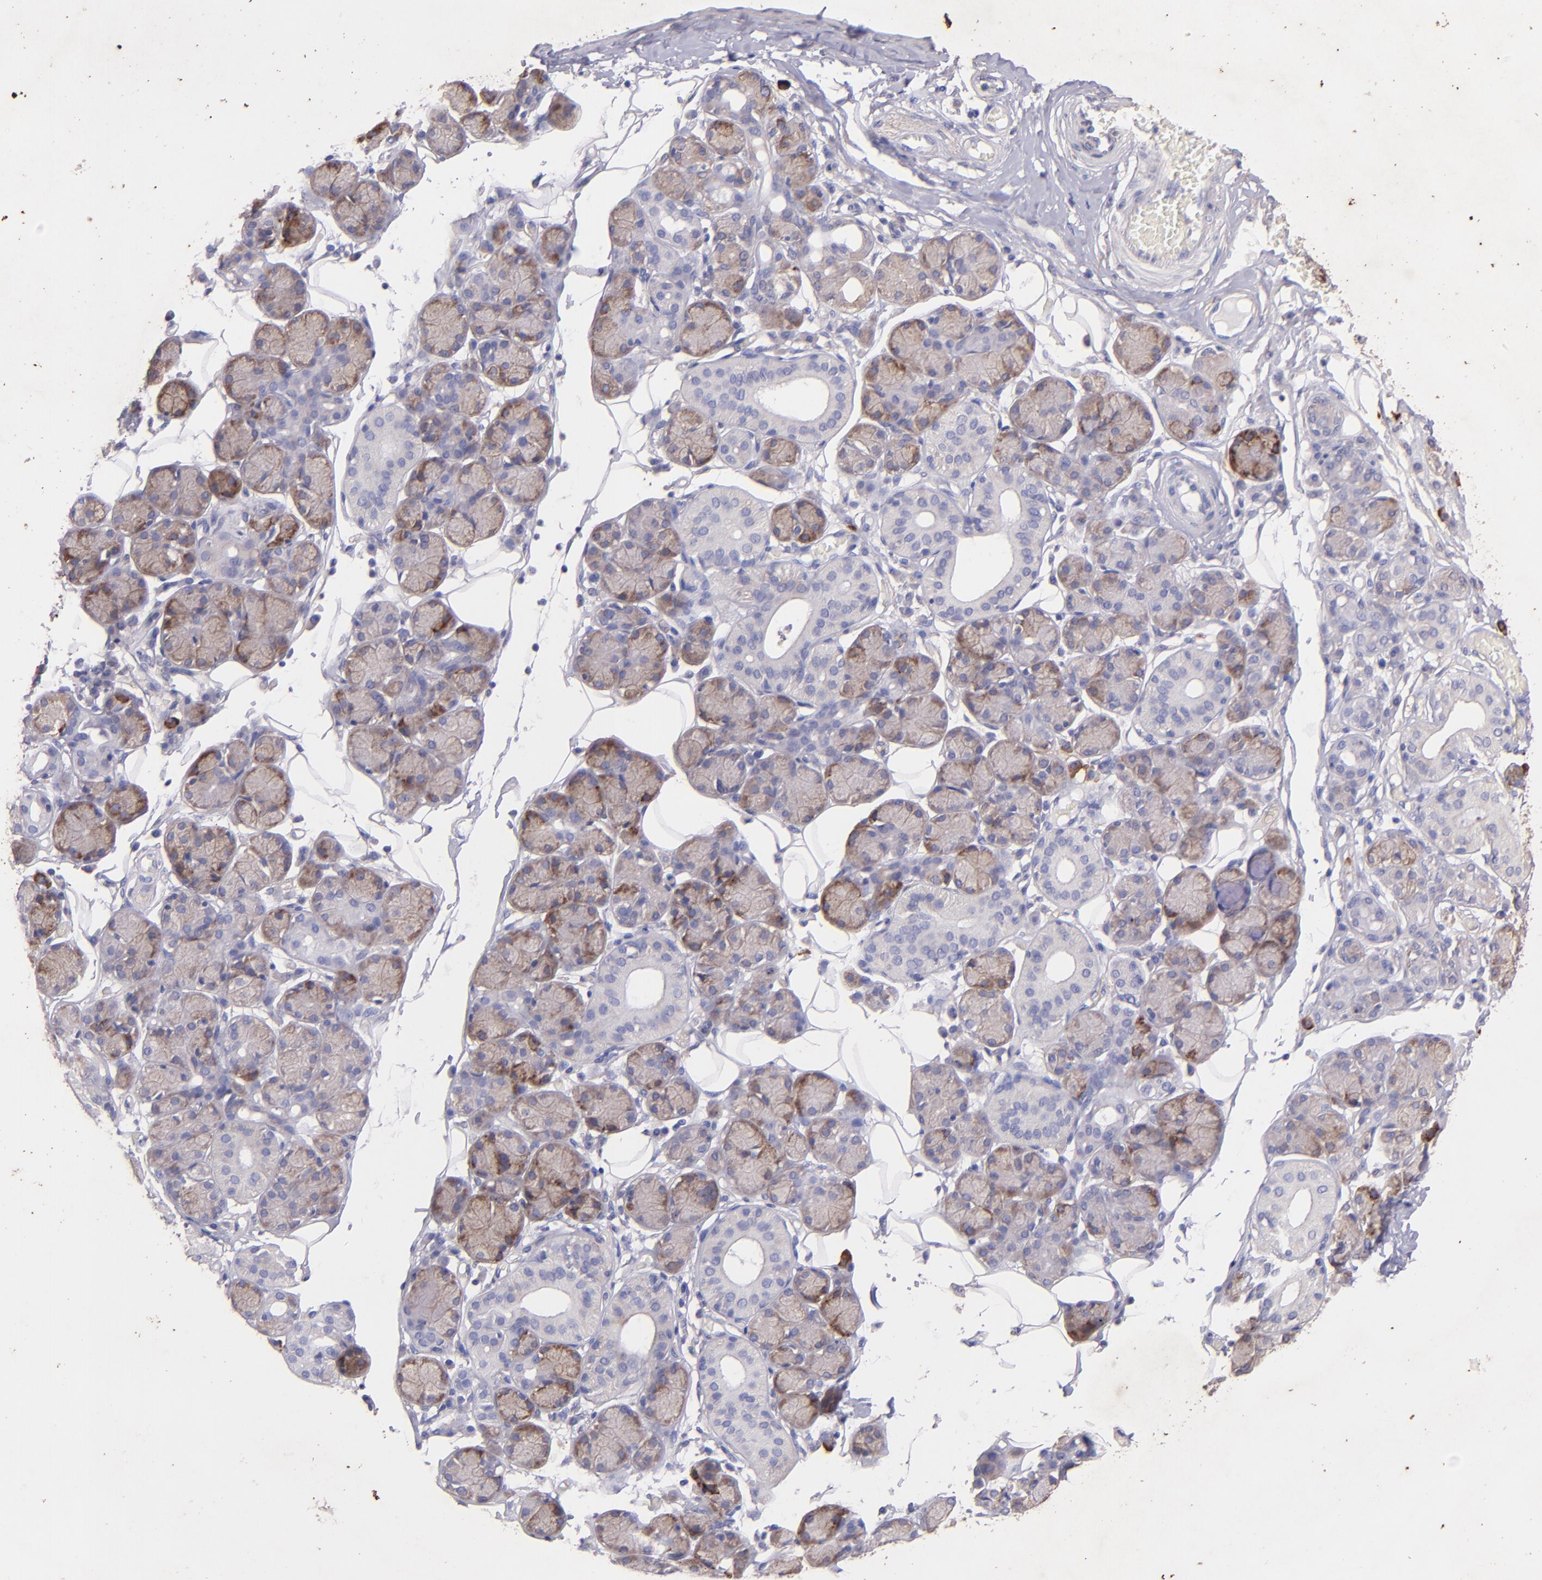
{"staining": {"intensity": "strong", "quantity": ">75%", "location": "cytoplasmic/membranous"}, "tissue": "salivary gland", "cell_type": "Glandular cells", "image_type": "normal", "snomed": [{"axis": "morphology", "description": "Normal tissue, NOS"}, {"axis": "topography", "description": "Salivary gland"}], "caption": "DAB immunohistochemical staining of normal human salivary gland demonstrates strong cytoplasmic/membranous protein positivity in approximately >75% of glandular cells.", "gene": "RET", "patient": {"sex": "male", "age": 54}}